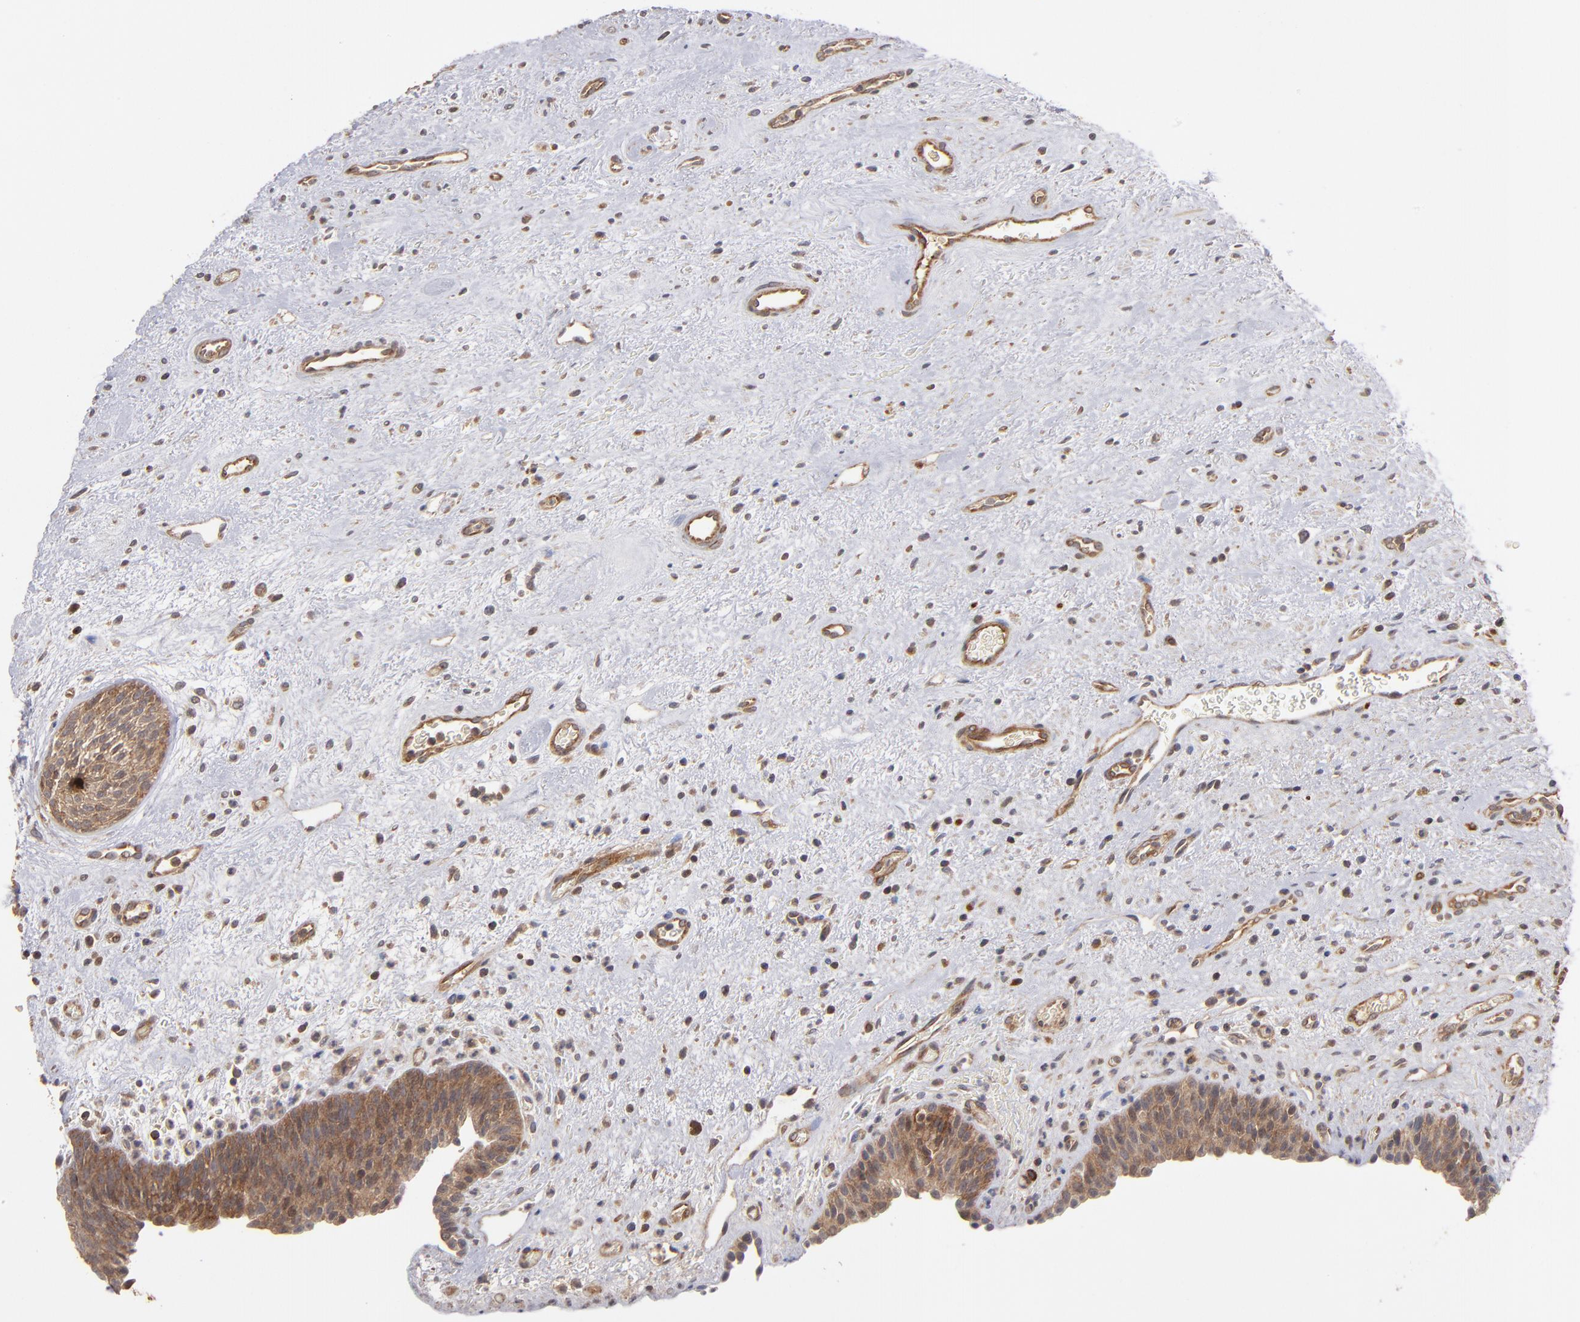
{"staining": {"intensity": "strong", "quantity": ">75%", "location": "cytoplasmic/membranous"}, "tissue": "urinary bladder", "cell_type": "Urothelial cells", "image_type": "normal", "snomed": [{"axis": "morphology", "description": "Normal tissue, NOS"}, {"axis": "topography", "description": "Urinary bladder"}], "caption": "Immunohistochemistry (IHC) histopathology image of normal urinary bladder: human urinary bladder stained using IHC displays high levels of strong protein expression localized specifically in the cytoplasmic/membranous of urothelial cells, appearing as a cytoplasmic/membranous brown color.", "gene": "BDKRB1", "patient": {"sex": "male", "age": 48}}